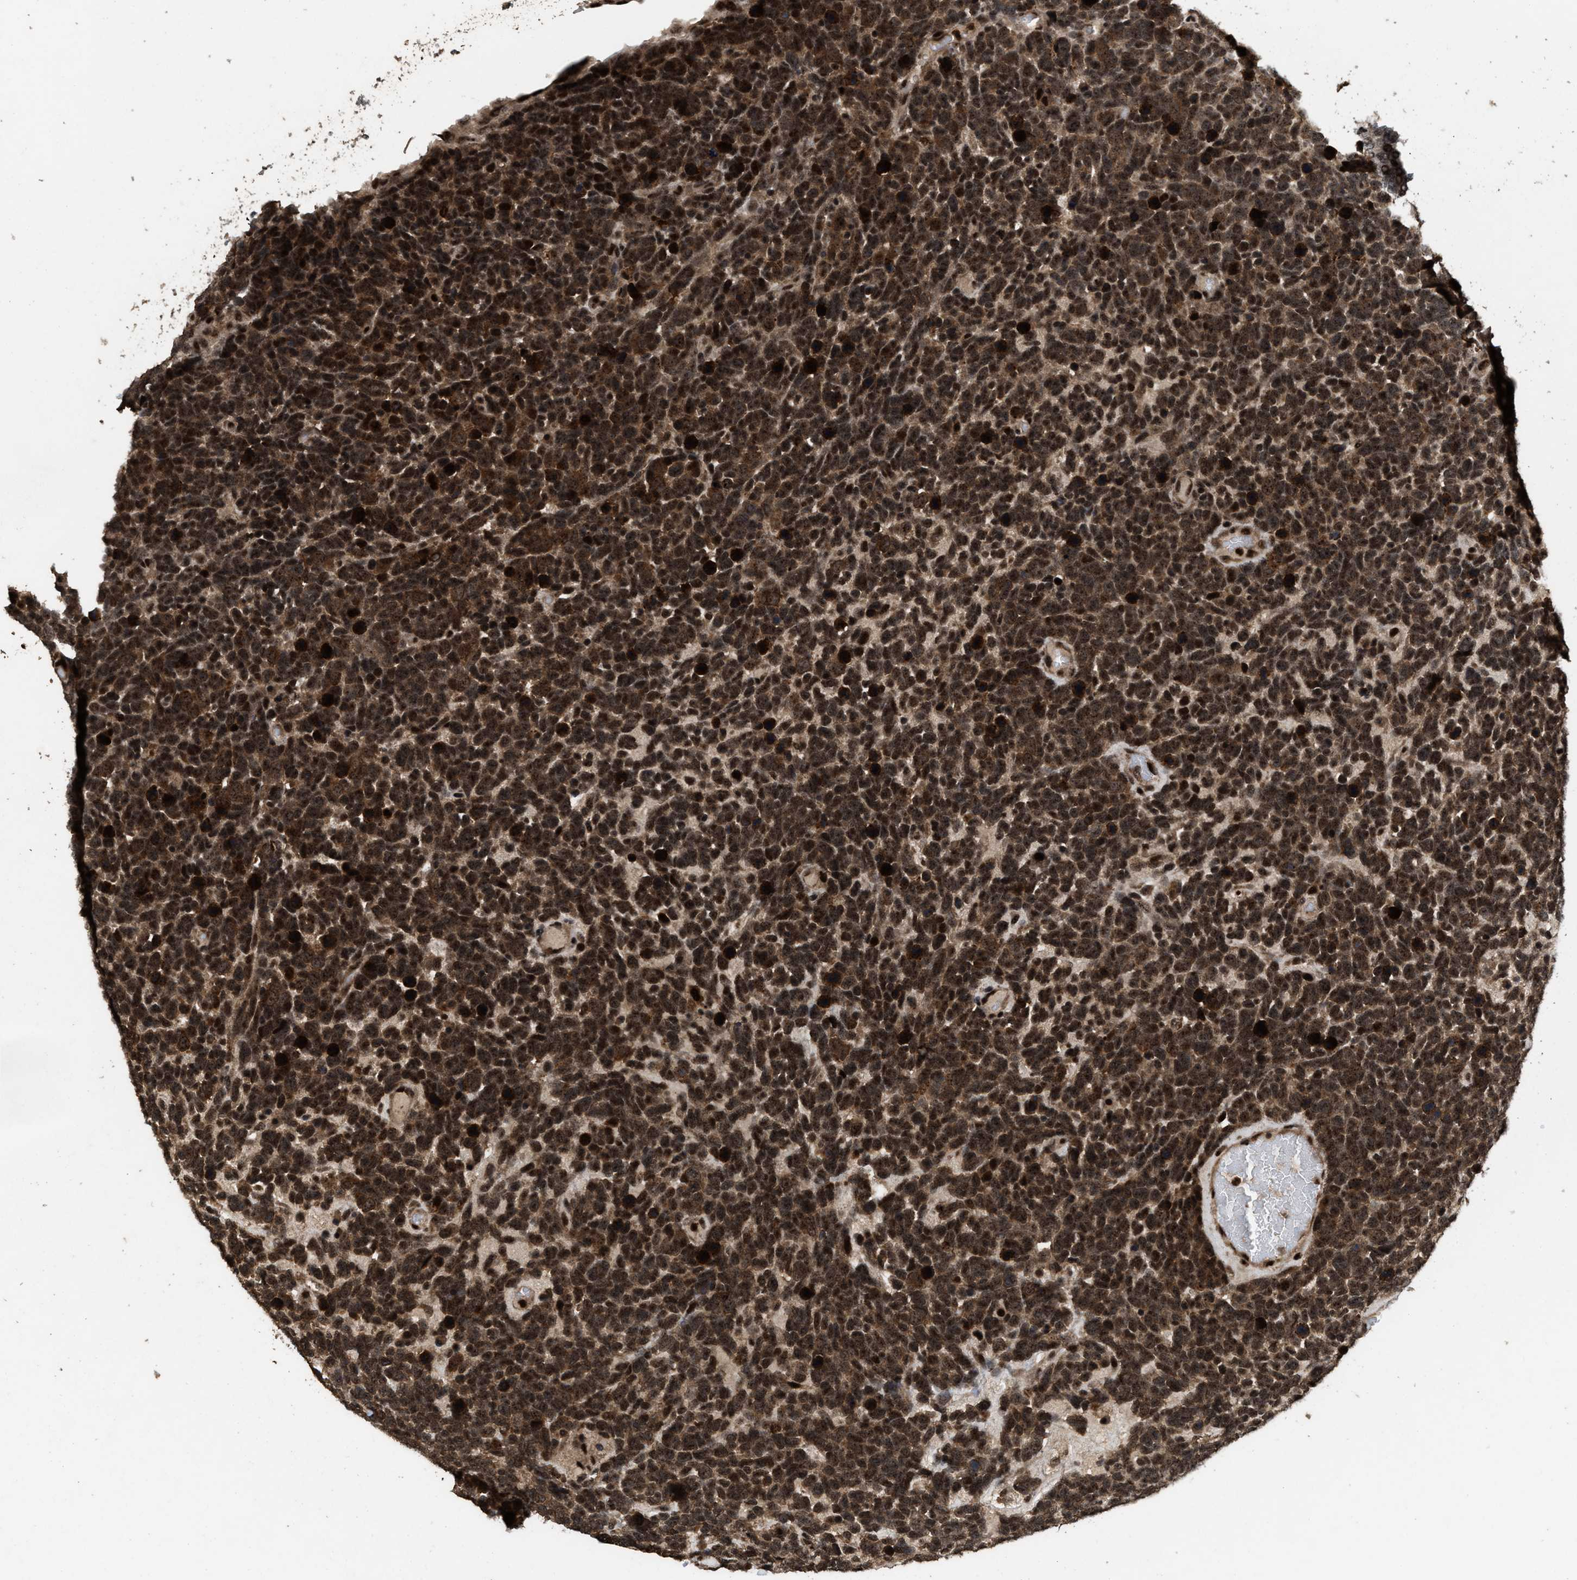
{"staining": {"intensity": "strong", "quantity": ">75%", "location": "cytoplasmic/membranous,nuclear"}, "tissue": "urothelial cancer", "cell_type": "Tumor cells", "image_type": "cancer", "snomed": [{"axis": "morphology", "description": "Urothelial carcinoma, High grade"}, {"axis": "topography", "description": "Urinary bladder"}], "caption": "Strong cytoplasmic/membranous and nuclear staining for a protein is appreciated in about >75% of tumor cells of urothelial cancer using immunohistochemistry (IHC).", "gene": "HAUS6", "patient": {"sex": "female", "age": 82}}